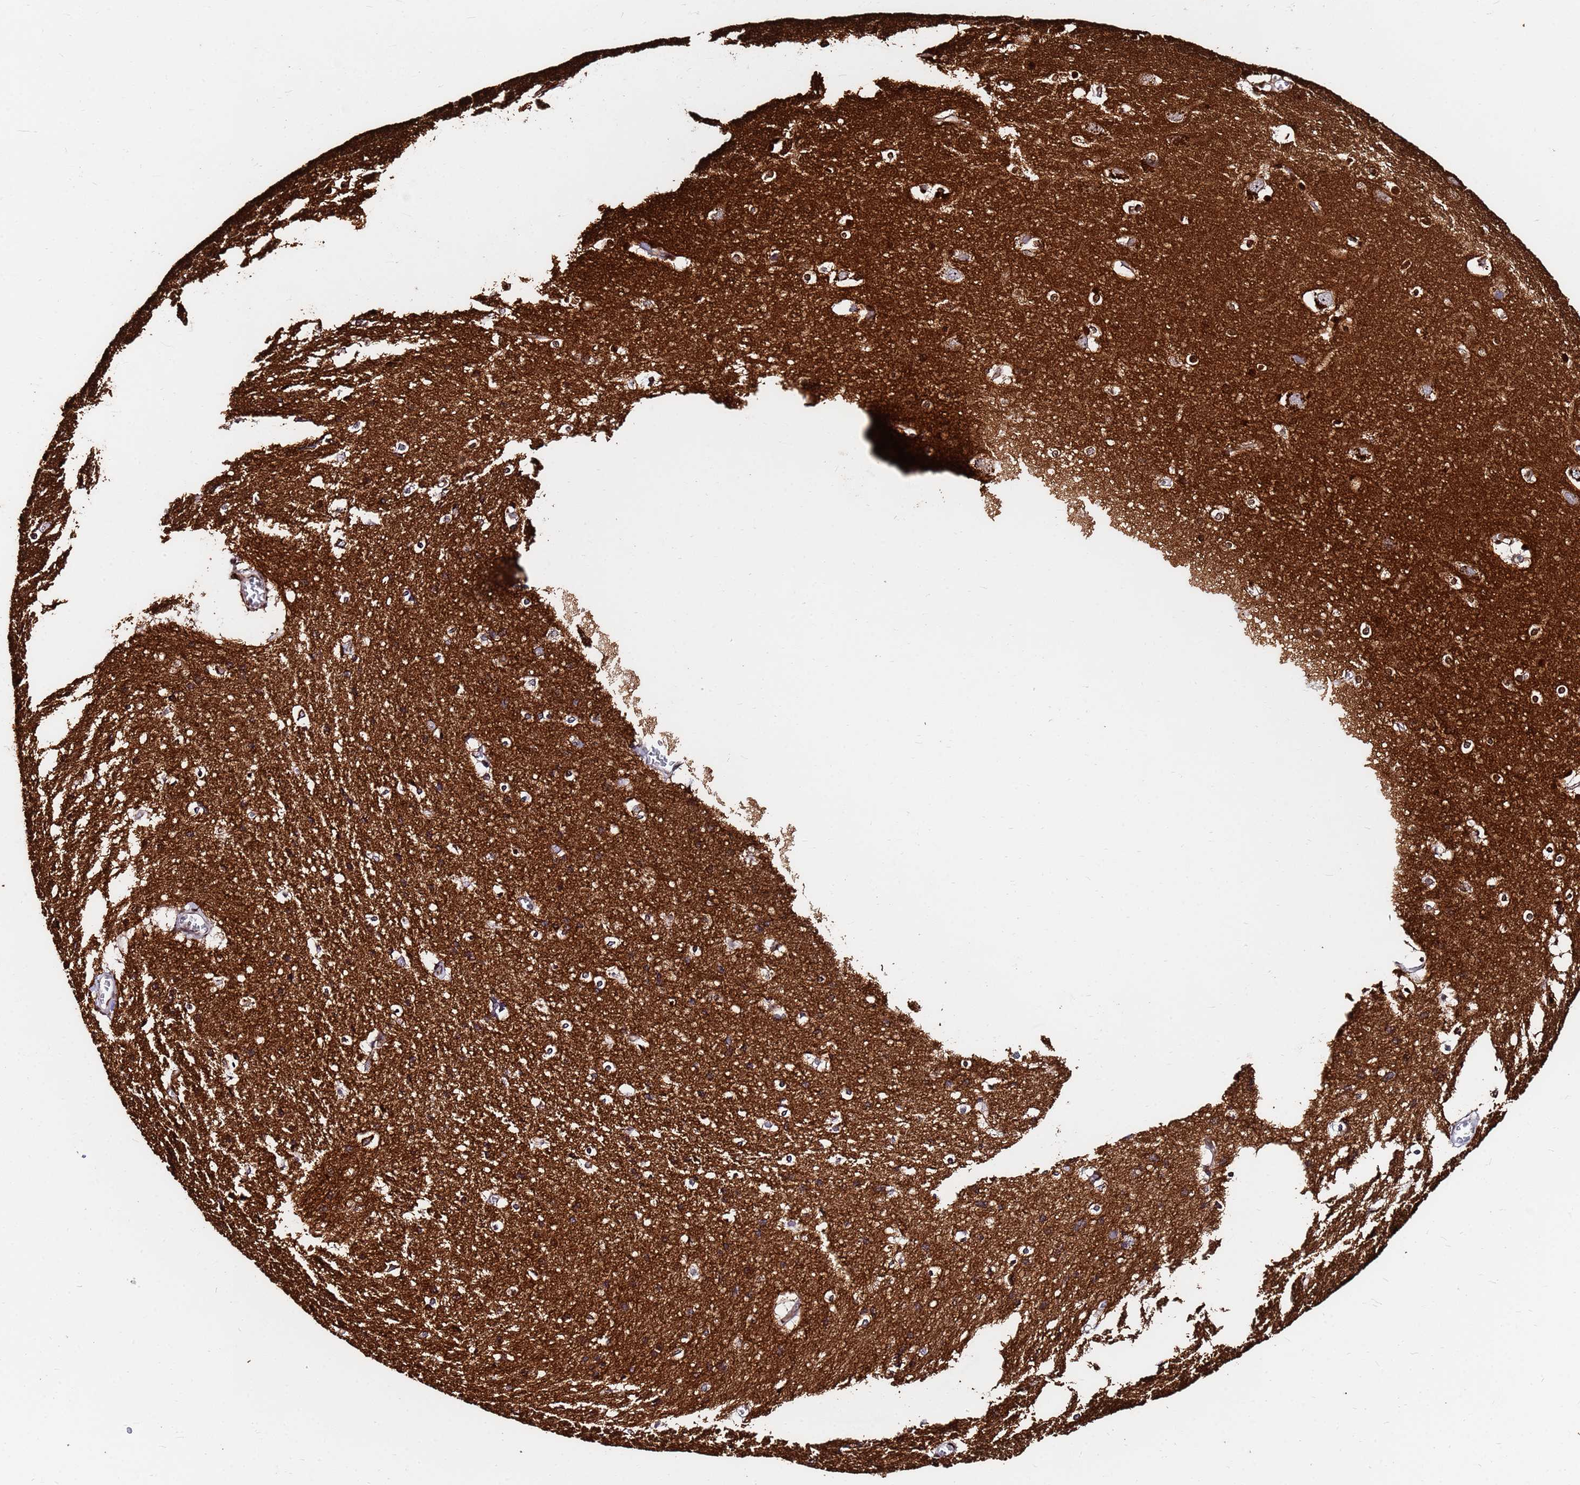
{"staining": {"intensity": "moderate", "quantity": "25%-75%", "location": "cytoplasmic/membranous,nuclear"}, "tissue": "cerebral cortex", "cell_type": "Endothelial cells", "image_type": "normal", "snomed": [{"axis": "morphology", "description": "Normal tissue, NOS"}, {"axis": "topography", "description": "Cerebral cortex"}], "caption": "Brown immunohistochemical staining in unremarkable human cerebral cortex reveals moderate cytoplasmic/membranous,nuclear expression in about 25%-75% of endothelial cells. The protein of interest is shown in brown color, while the nuclei are stained blue.", "gene": "BASP1", "patient": {"sex": "male", "age": 54}}